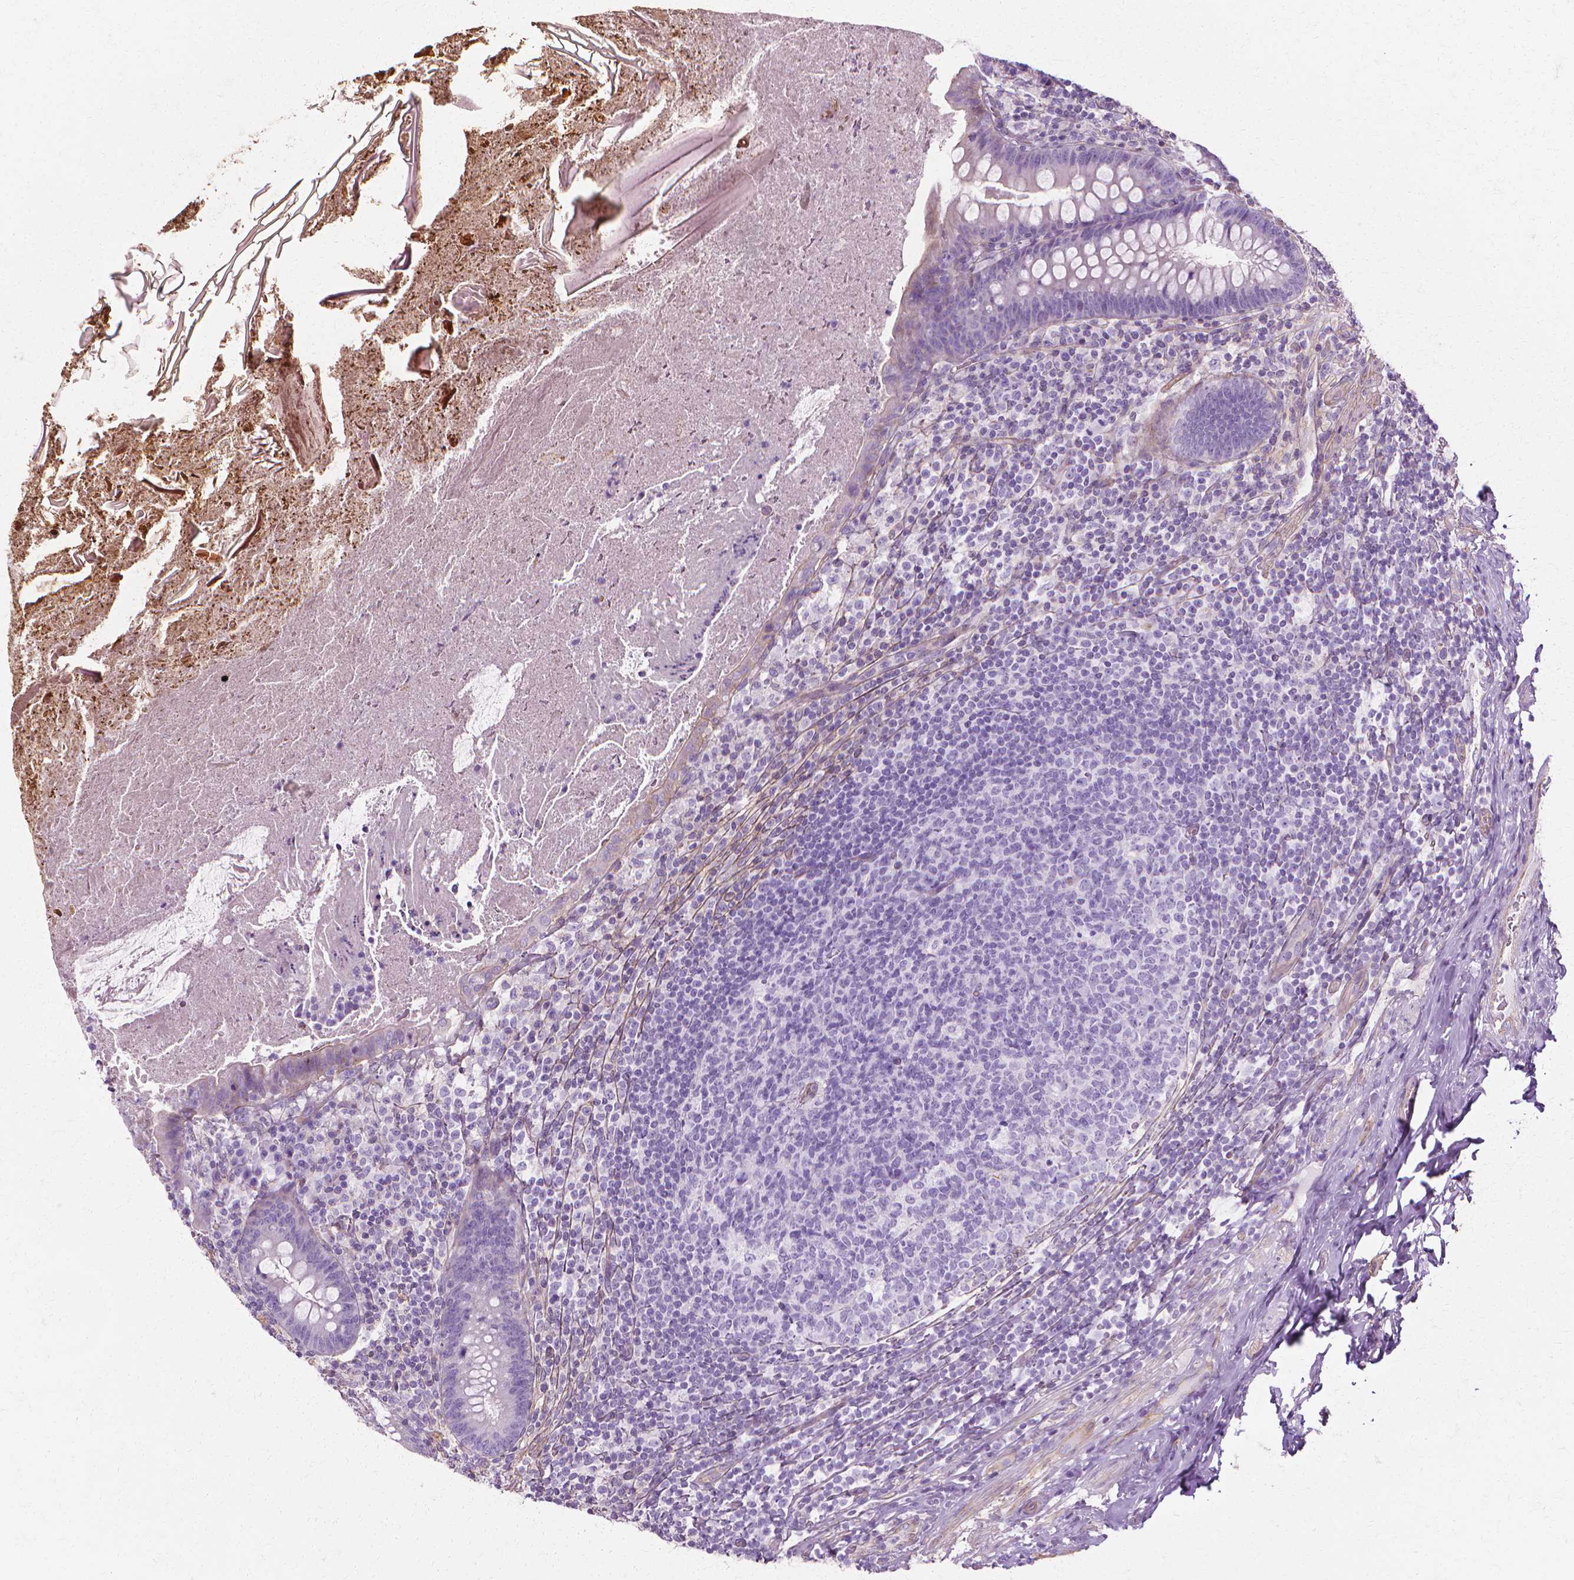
{"staining": {"intensity": "negative", "quantity": "none", "location": "none"}, "tissue": "appendix", "cell_type": "Glandular cells", "image_type": "normal", "snomed": [{"axis": "morphology", "description": "Normal tissue, NOS"}, {"axis": "topography", "description": "Appendix"}], "caption": "This is a photomicrograph of immunohistochemistry staining of unremarkable appendix, which shows no positivity in glandular cells.", "gene": "CFAP157", "patient": {"sex": "male", "age": 47}}